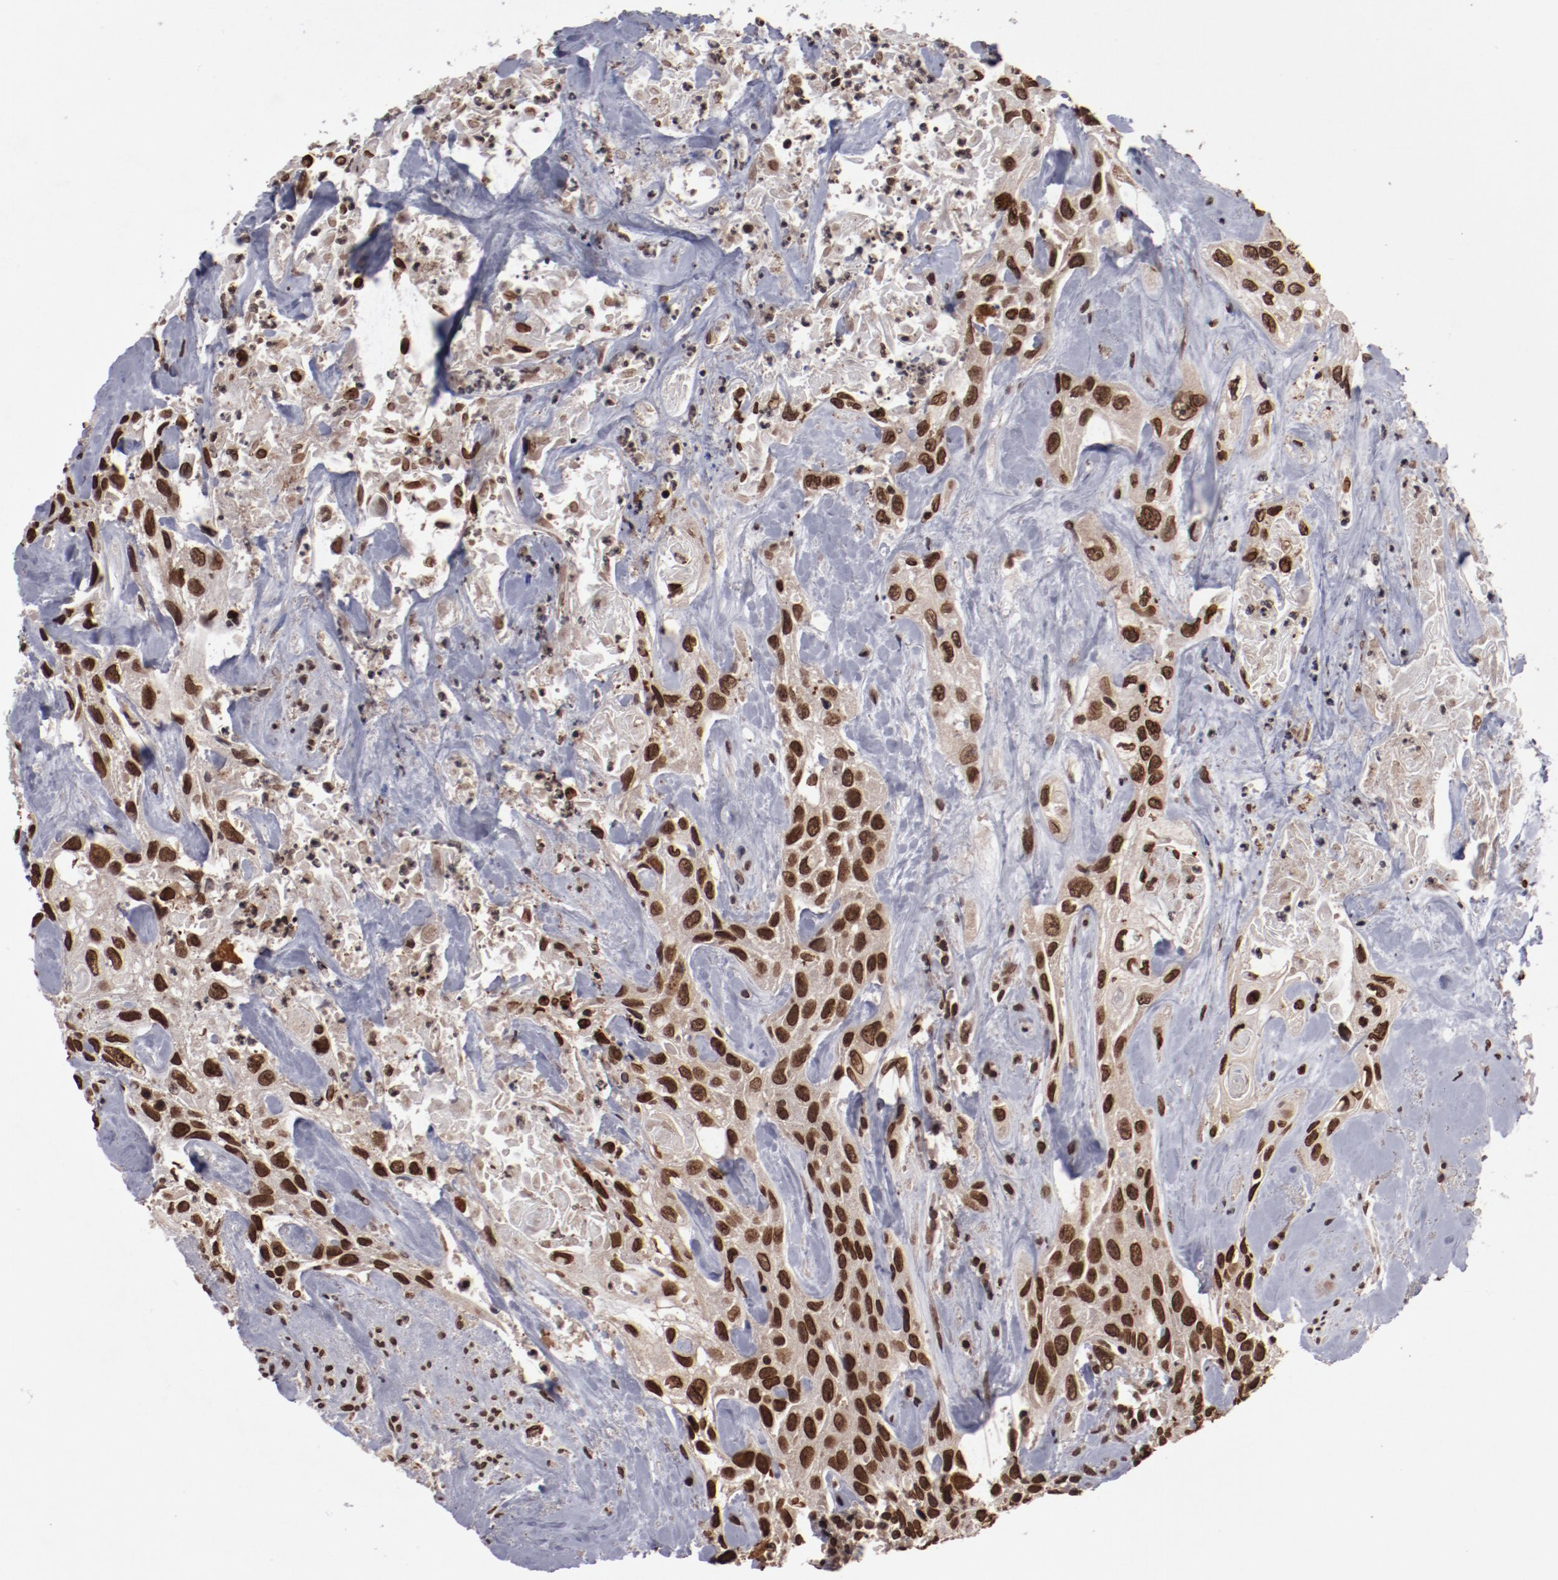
{"staining": {"intensity": "strong", "quantity": ">75%", "location": "nuclear"}, "tissue": "urothelial cancer", "cell_type": "Tumor cells", "image_type": "cancer", "snomed": [{"axis": "morphology", "description": "Urothelial carcinoma, High grade"}, {"axis": "topography", "description": "Urinary bladder"}], "caption": "Immunohistochemical staining of human high-grade urothelial carcinoma shows strong nuclear protein expression in approximately >75% of tumor cells.", "gene": "AKT1", "patient": {"sex": "female", "age": 84}}